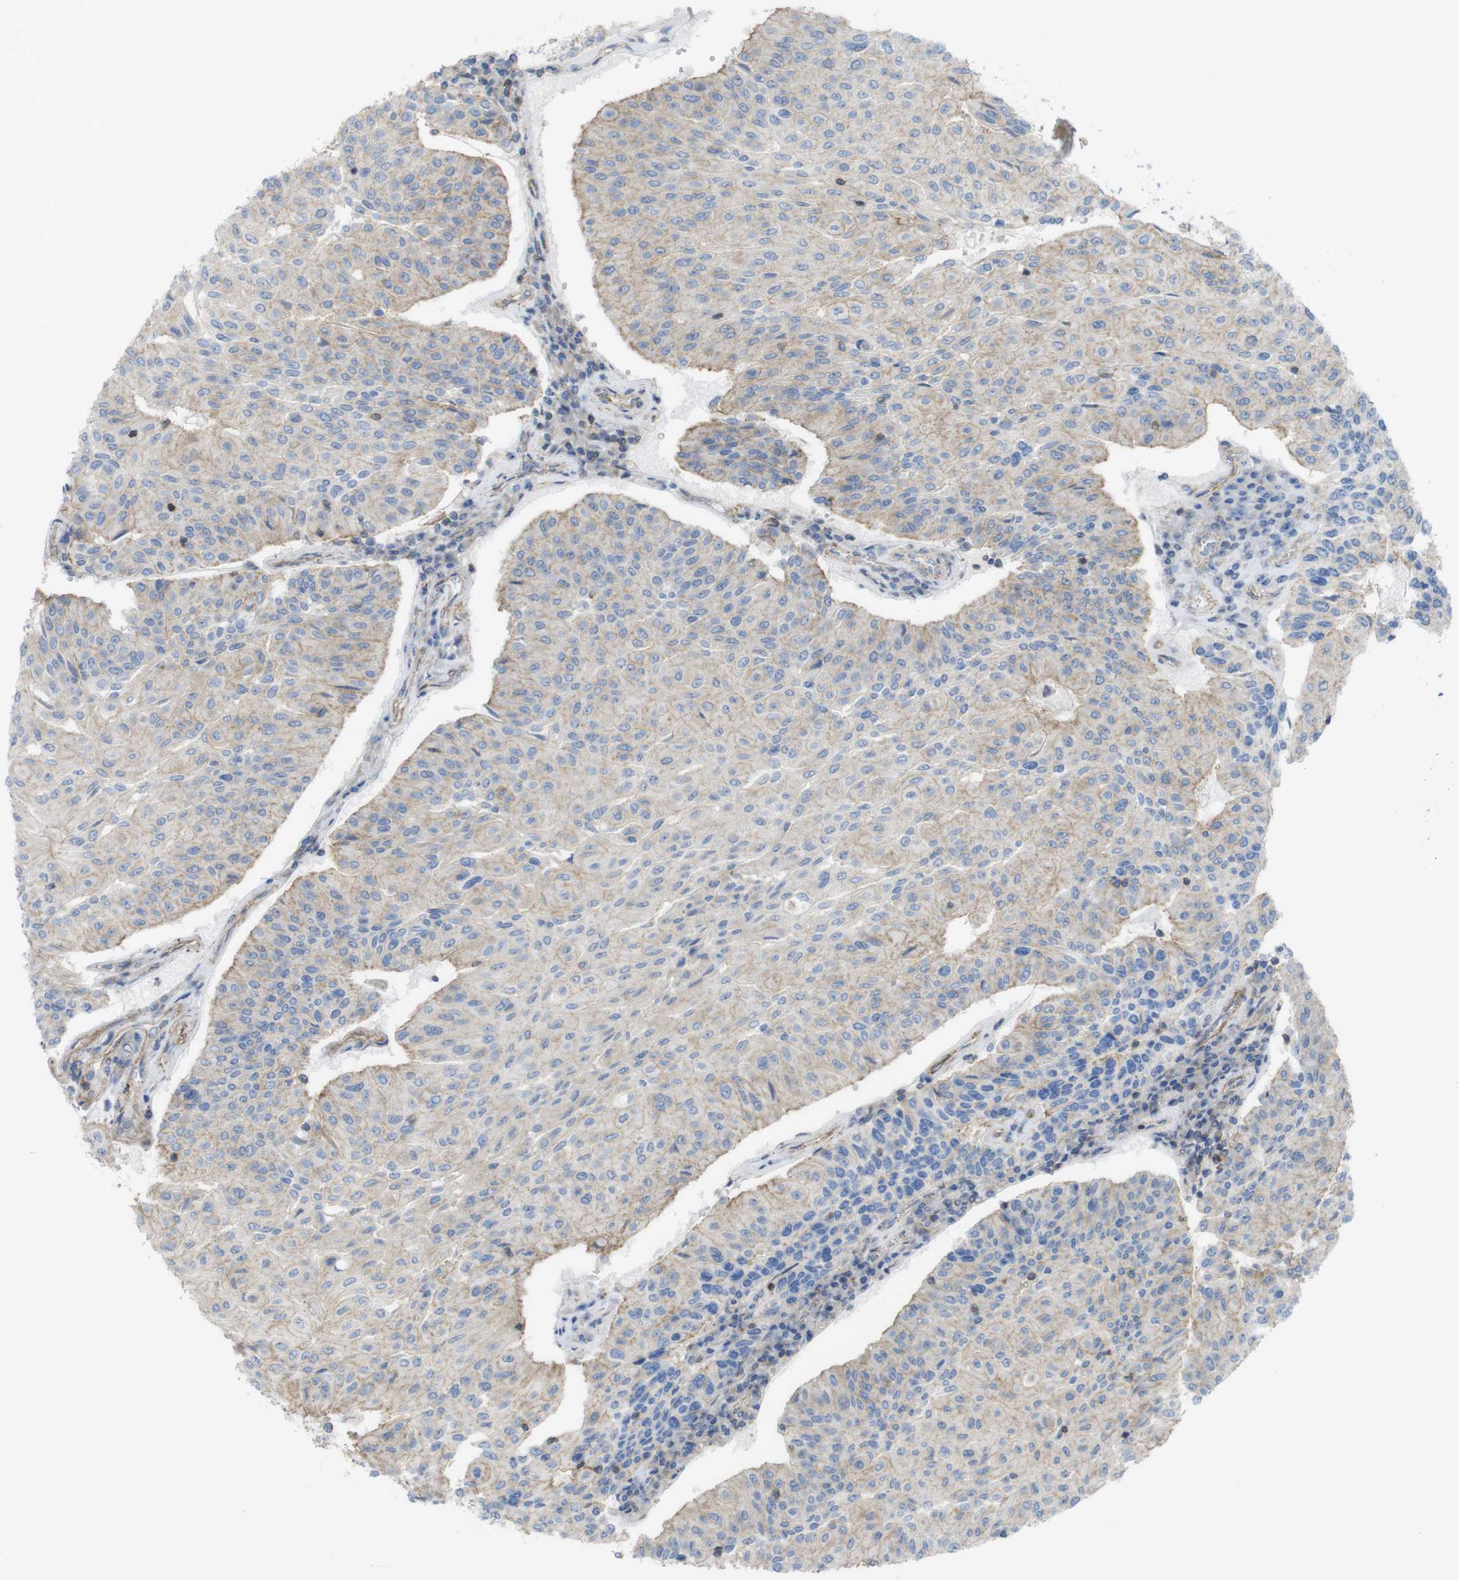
{"staining": {"intensity": "weak", "quantity": ">75%", "location": "cytoplasmic/membranous"}, "tissue": "urothelial cancer", "cell_type": "Tumor cells", "image_type": "cancer", "snomed": [{"axis": "morphology", "description": "Urothelial carcinoma, High grade"}, {"axis": "topography", "description": "Urinary bladder"}], "caption": "IHC micrograph of neoplastic tissue: human high-grade urothelial carcinoma stained using IHC displays low levels of weak protein expression localized specifically in the cytoplasmic/membranous of tumor cells, appearing as a cytoplasmic/membranous brown color.", "gene": "PREX2", "patient": {"sex": "male", "age": 66}}